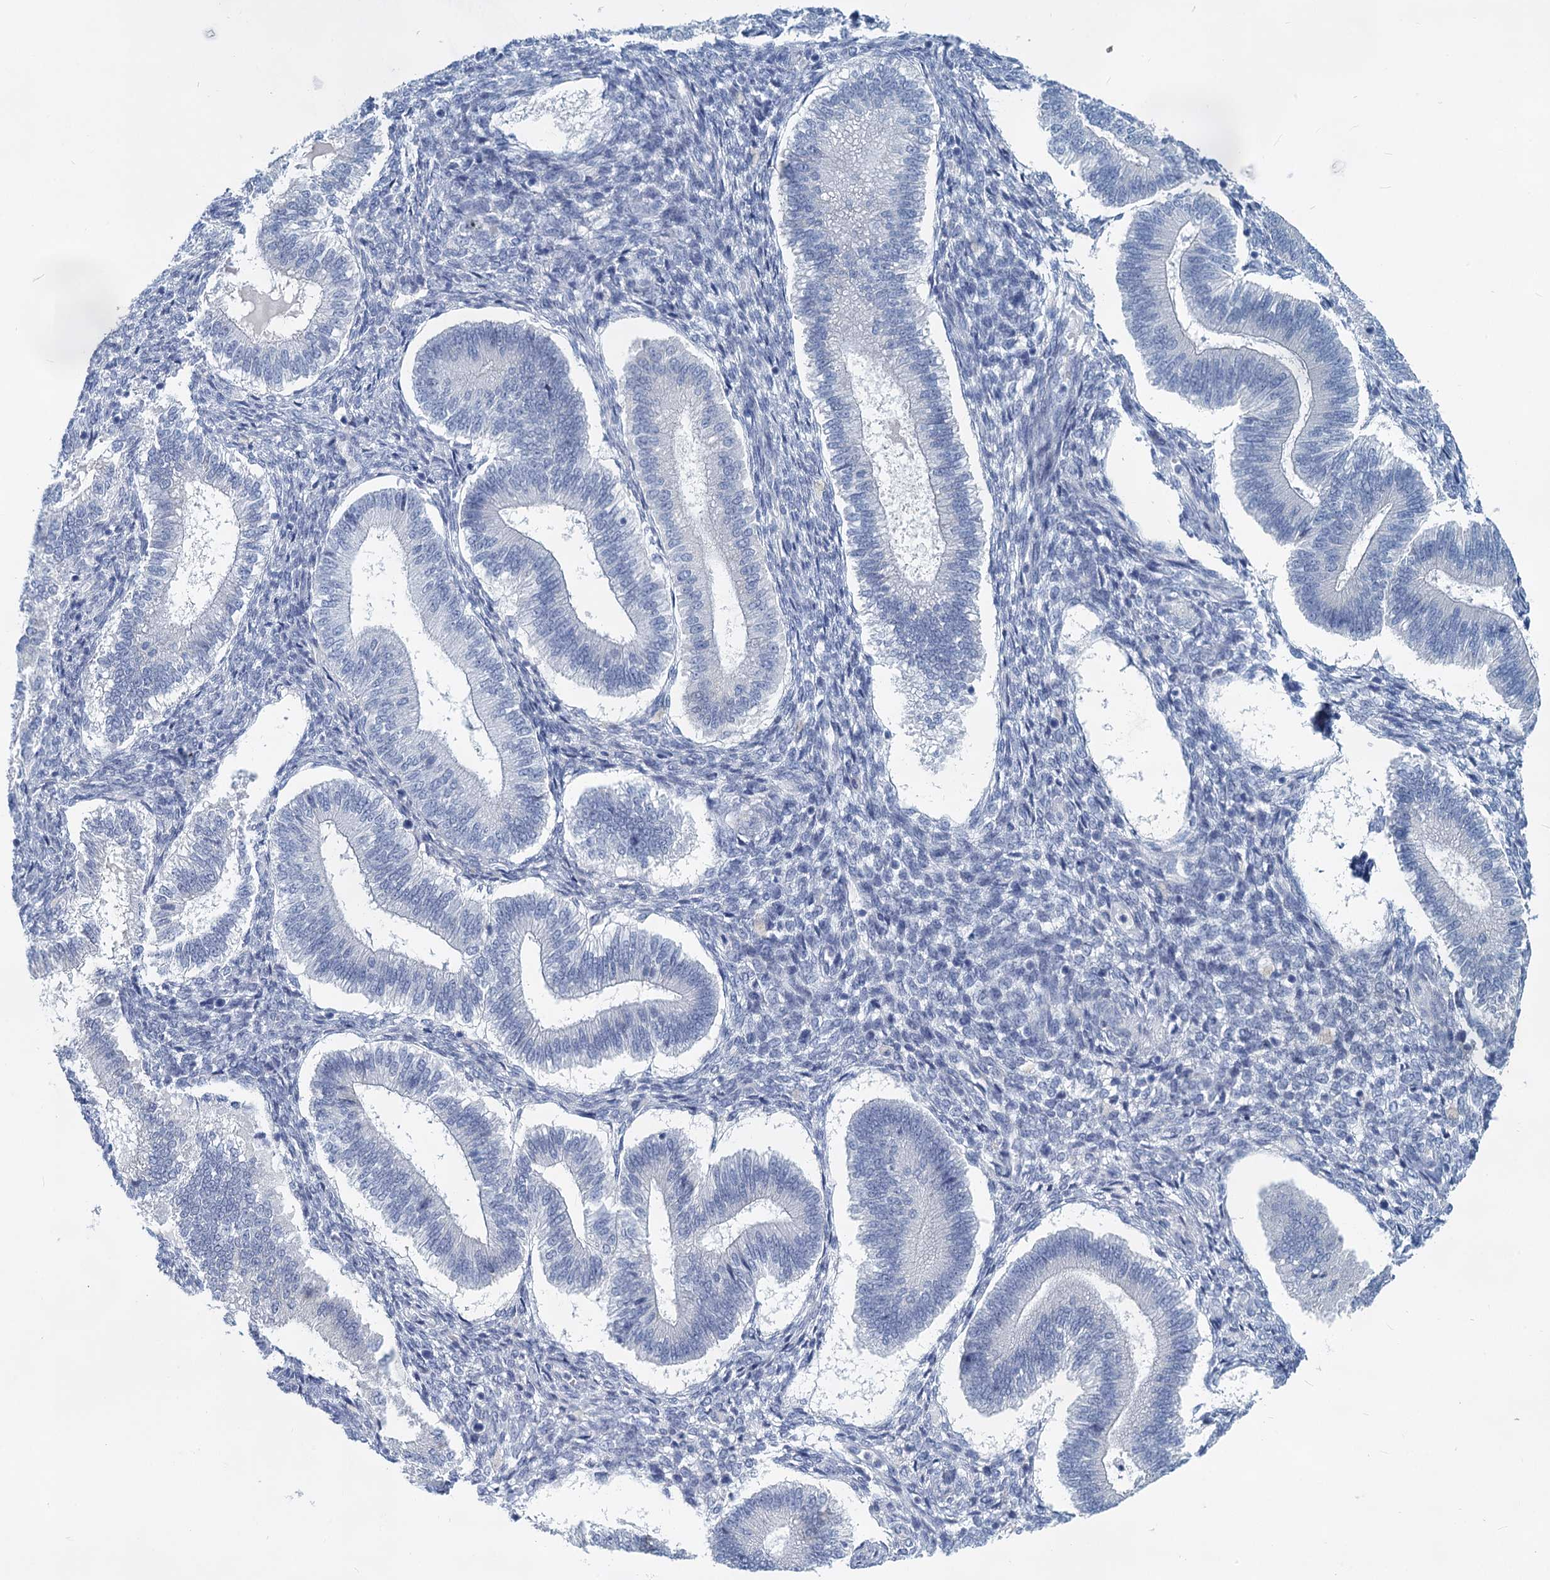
{"staining": {"intensity": "negative", "quantity": "none", "location": "none"}, "tissue": "endometrium", "cell_type": "Cells in endometrial stroma", "image_type": "normal", "snomed": [{"axis": "morphology", "description": "Normal tissue, NOS"}, {"axis": "topography", "description": "Endometrium"}], "caption": "The photomicrograph reveals no significant staining in cells in endometrial stroma of endometrium.", "gene": "GSTM3", "patient": {"sex": "female", "age": 25}}